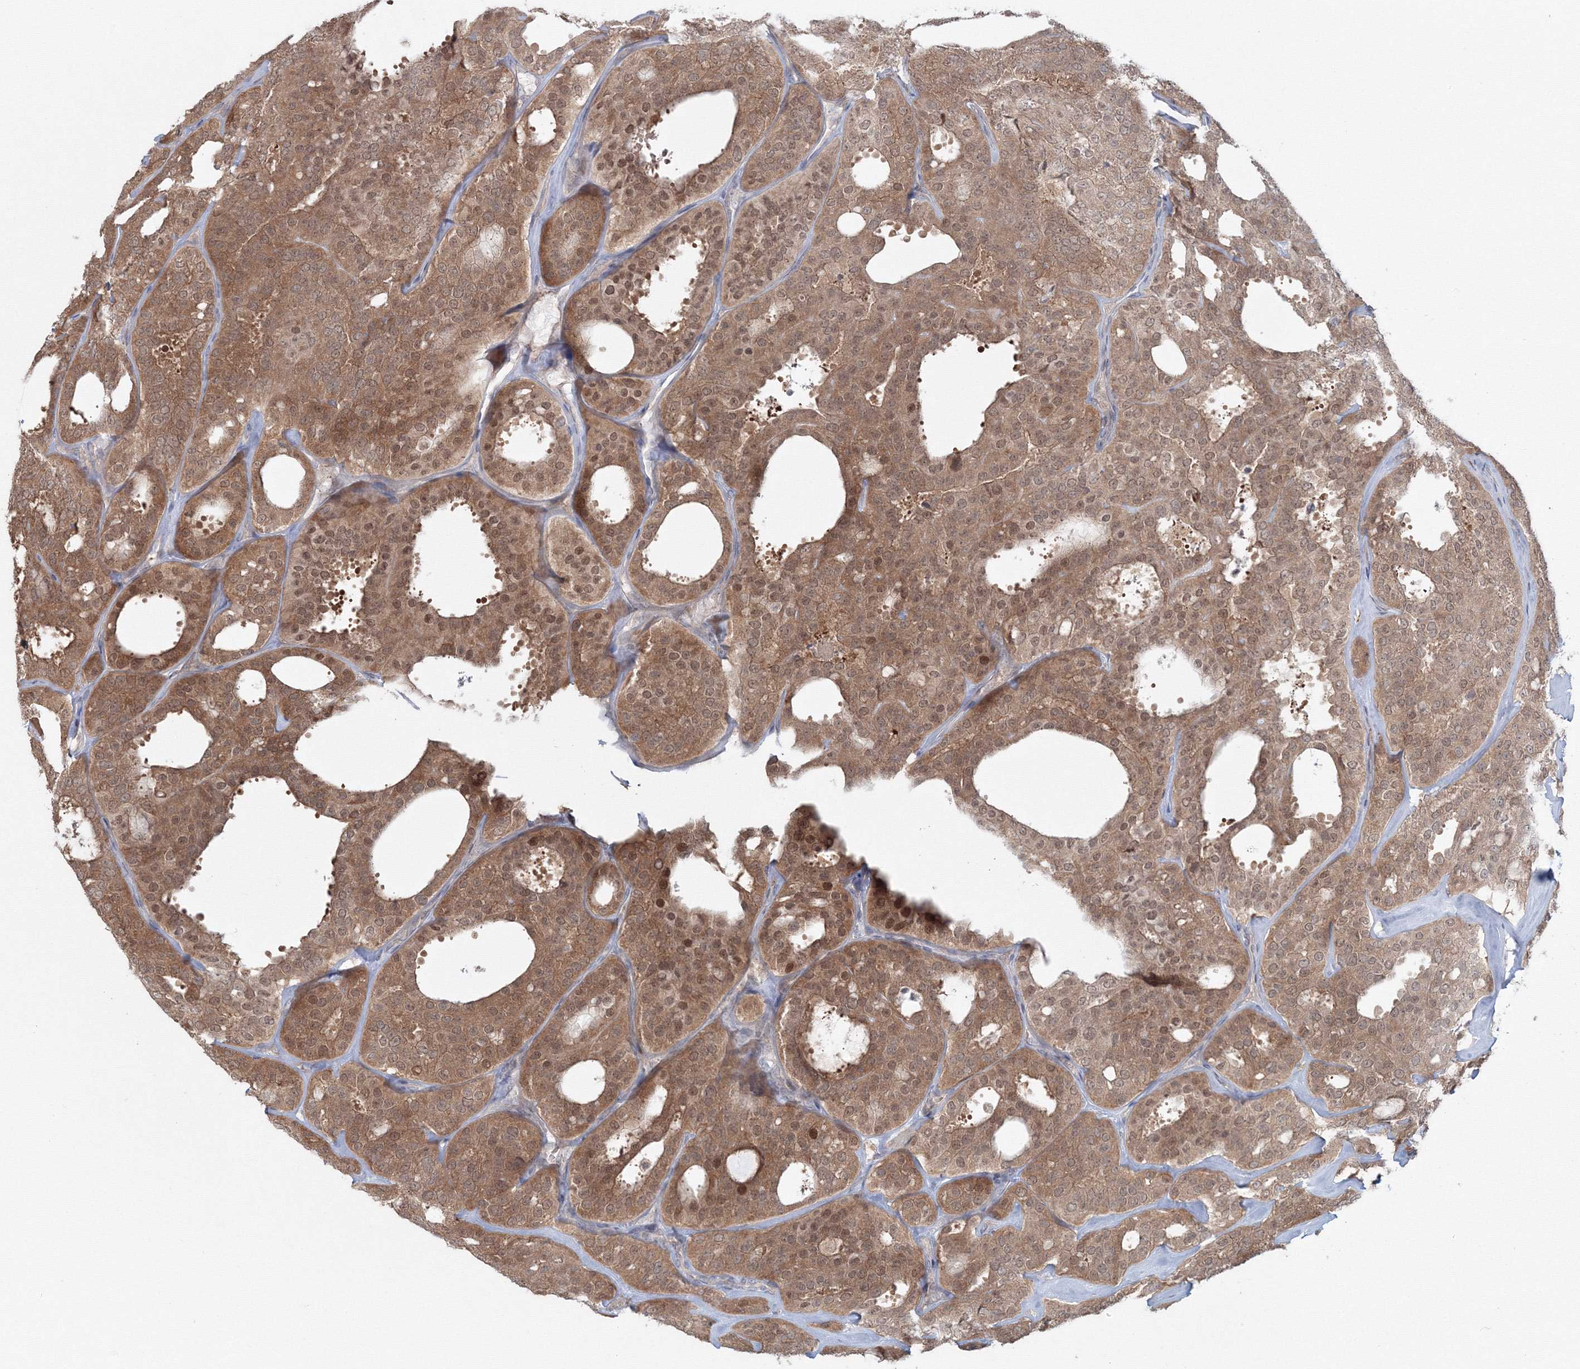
{"staining": {"intensity": "moderate", "quantity": ">75%", "location": "cytoplasmic/membranous,nuclear"}, "tissue": "thyroid cancer", "cell_type": "Tumor cells", "image_type": "cancer", "snomed": [{"axis": "morphology", "description": "Follicular adenoma carcinoma, NOS"}, {"axis": "topography", "description": "Thyroid gland"}], "caption": "Immunohistochemistry (IHC) (DAB) staining of human thyroid cancer shows moderate cytoplasmic/membranous and nuclear protein positivity in about >75% of tumor cells.", "gene": "MKRN2", "patient": {"sex": "male", "age": 75}}